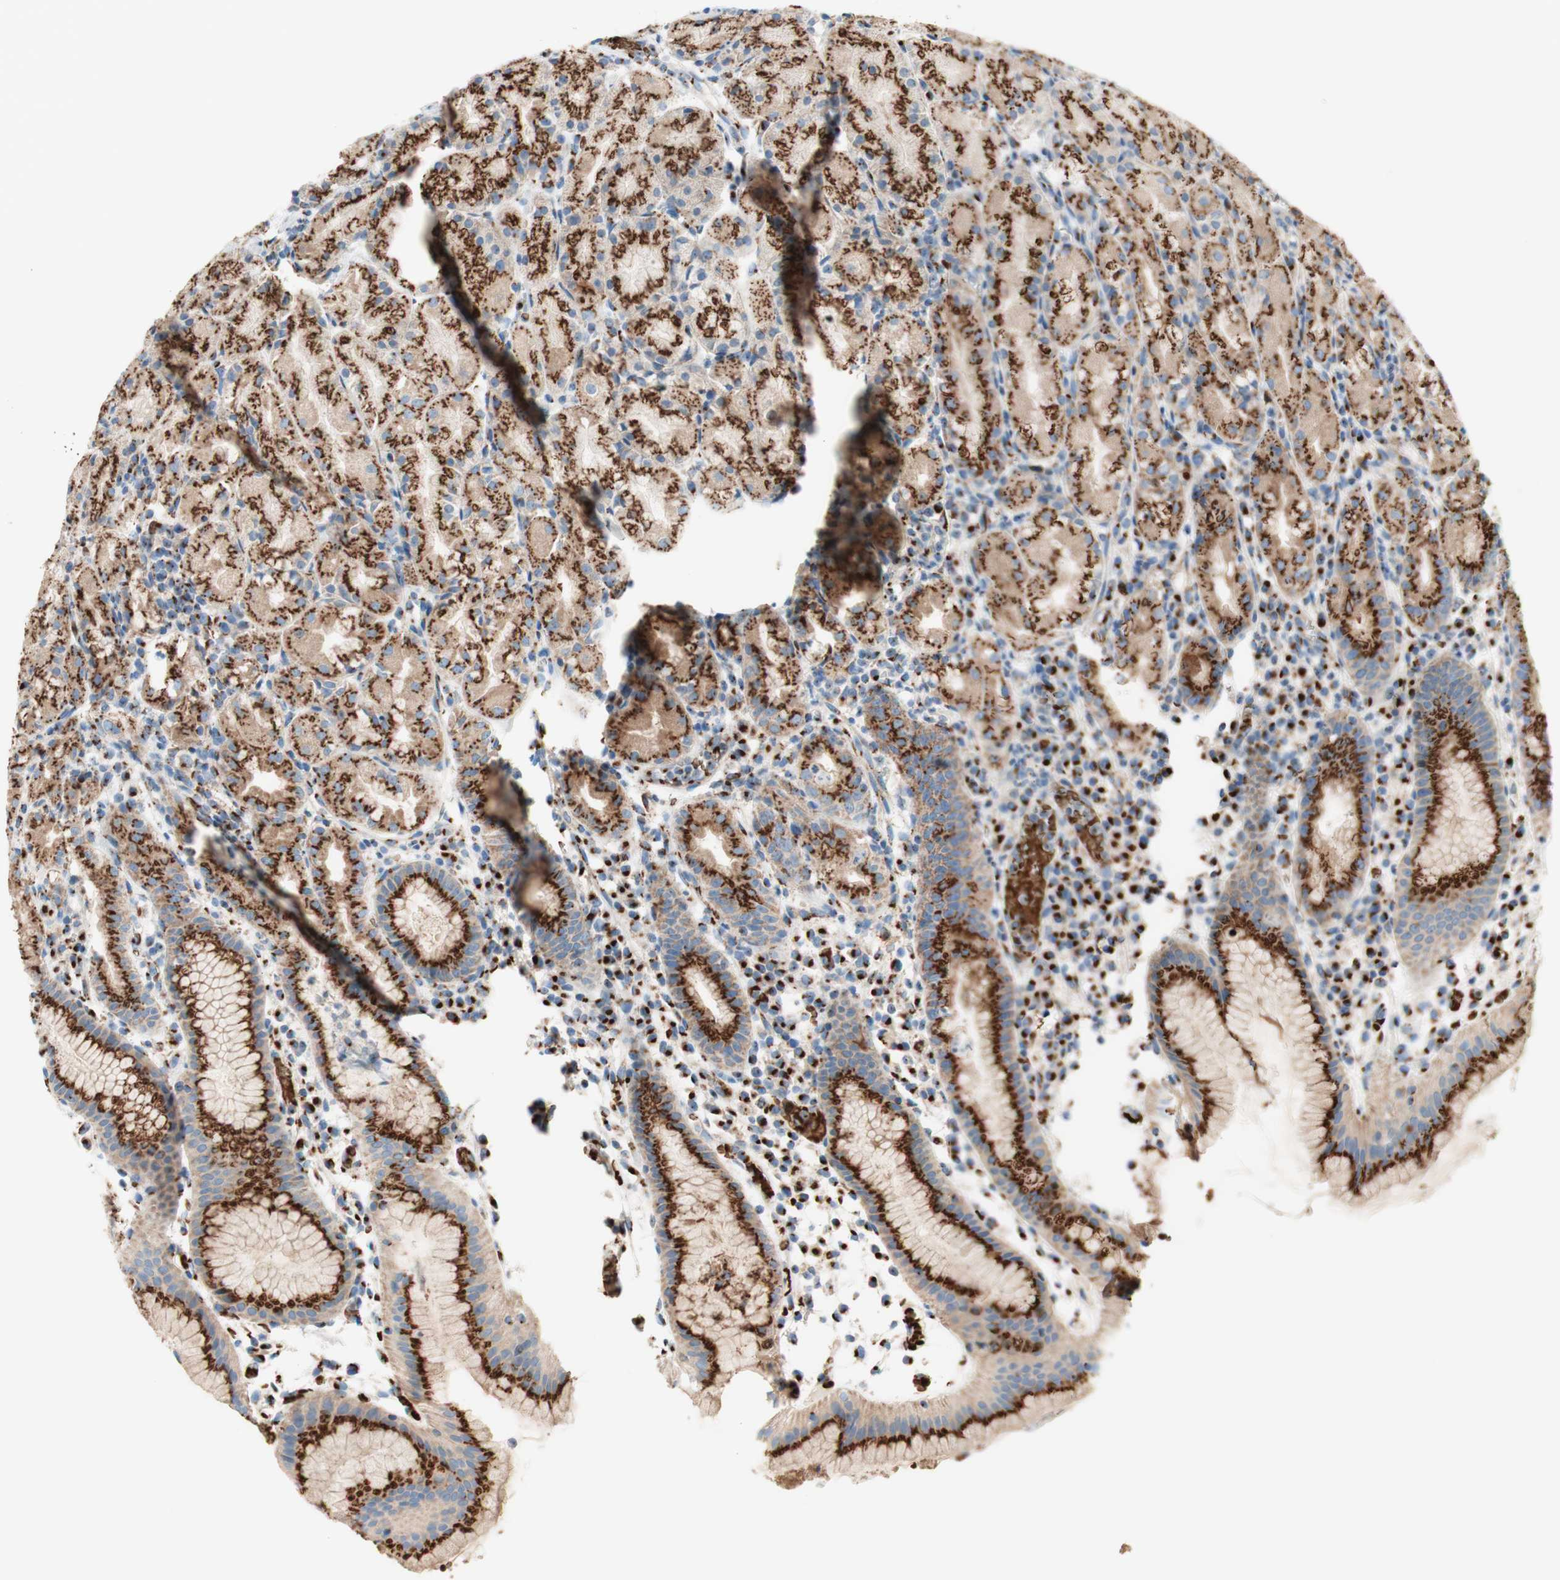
{"staining": {"intensity": "strong", "quantity": ">75%", "location": "cytoplasmic/membranous"}, "tissue": "stomach", "cell_type": "Glandular cells", "image_type": "normal", "snomed": [{"axis": "morphology", "description": "Normal tissue, NOS"}, {"axis": "topography", "description": "Stomach"}, {"axis": "topography", "description": "Stomach, lower"}], "caption": "Immunohistochemistry of unremarkable human stomach demonstrates high levels of strong cytoplasmic/membranous expression in about >75% of glandular cells. (IHC, brightfield microscopy, high magnification).", "gene": "GOLGB1", "patient": {"sex": "female", "age": 75}}